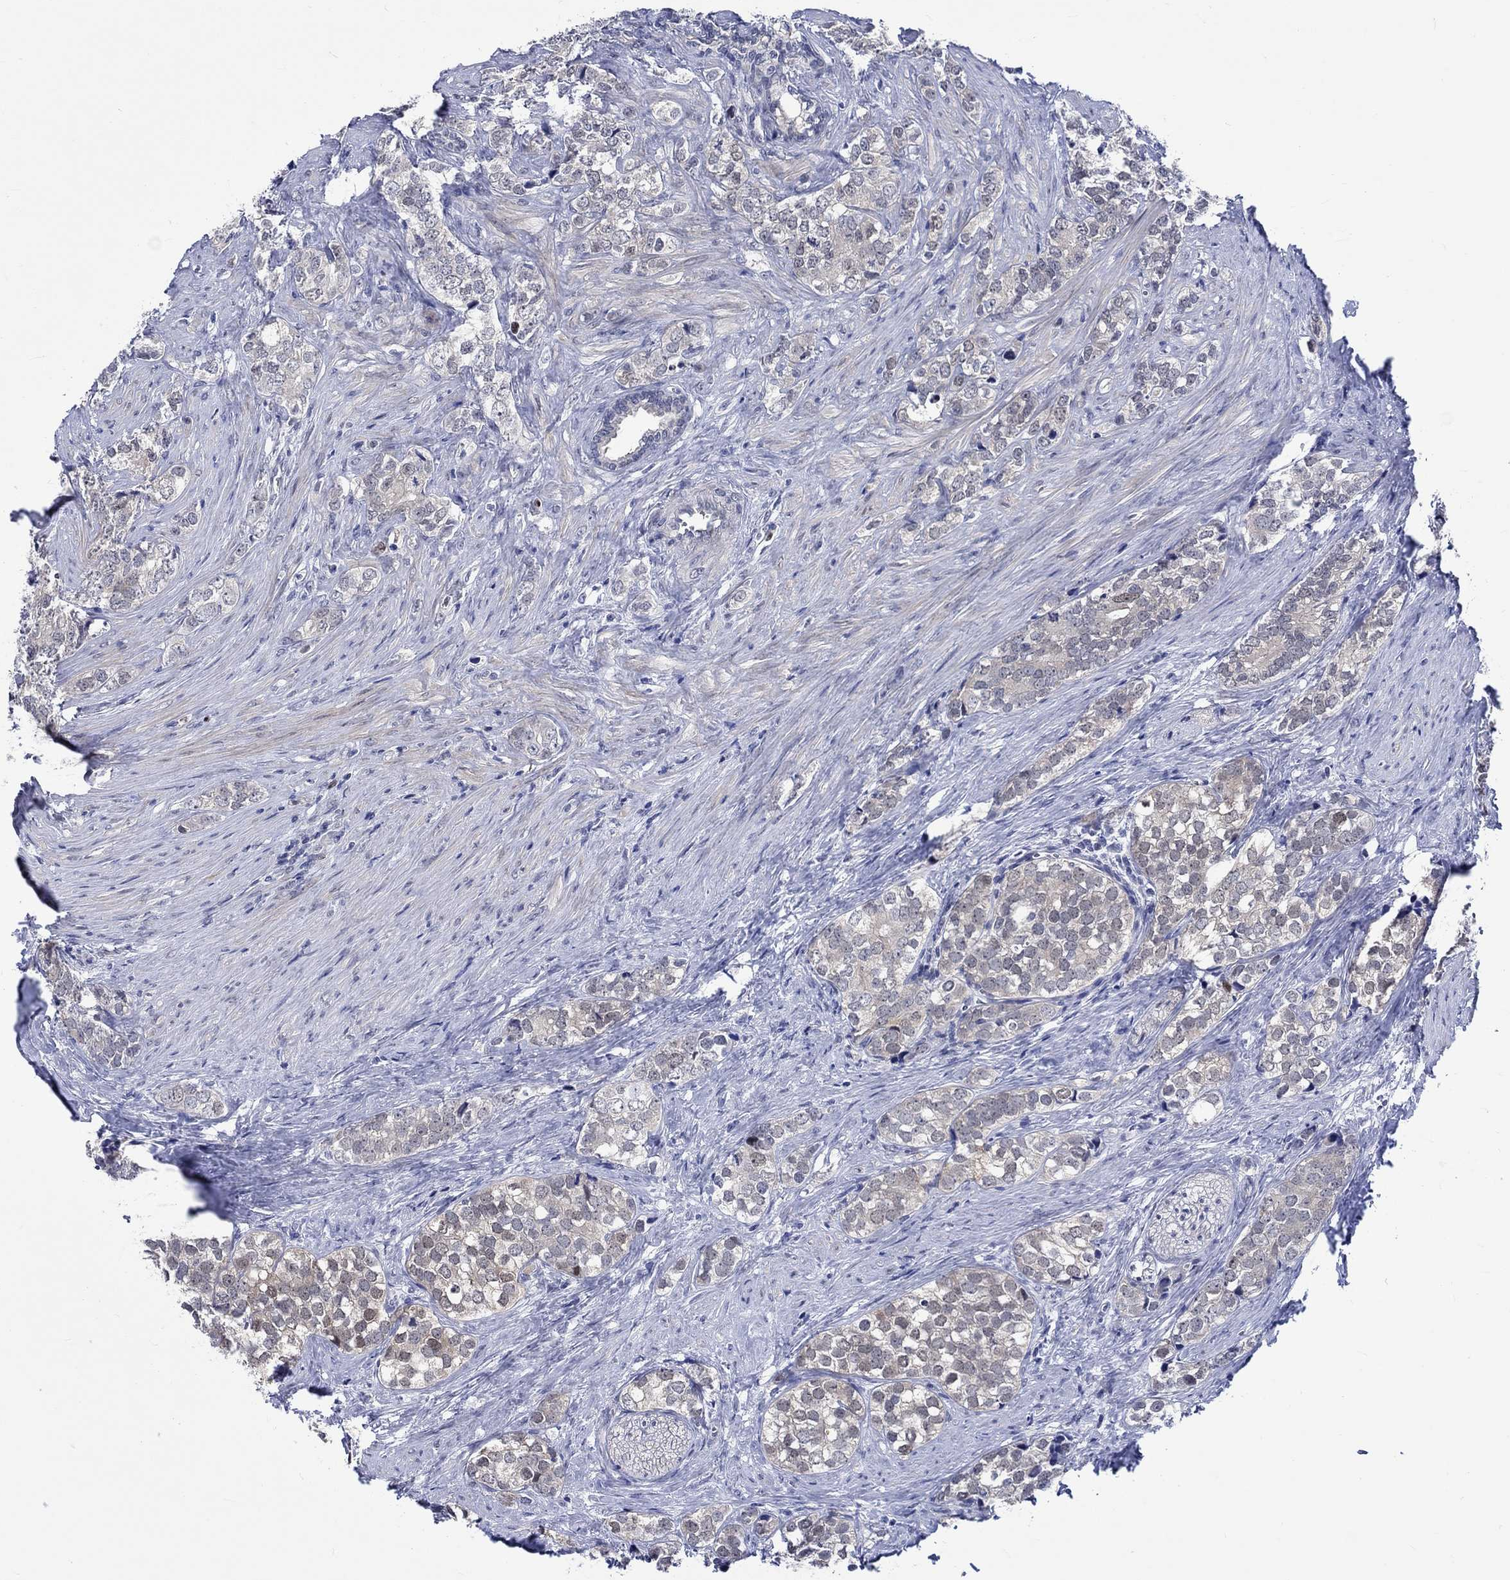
{"staining": {"intensity": "weak", "quantity": "25%-75%", "location": "nuclear"}, "tissue": "prostate cancer", "cell_type": "Tumor cells", "image_type": "cancer", "snomed": [{"axis": "morphology", "description": "Adenocarcinoma, NOS"}, {"axis": "topography", "description": "Prostate and seminal vesicle, NOS"}], "caption": "Immunohistochemistry (DAB (3,3'-diaminobenzidine)) staining of prostate adenocarcinoma reveals weak nuclear protein staining in approximately 25%-75% of tumor cells.", "gene": "E2F8", "patient": {"sex": "male", "age": 63}}